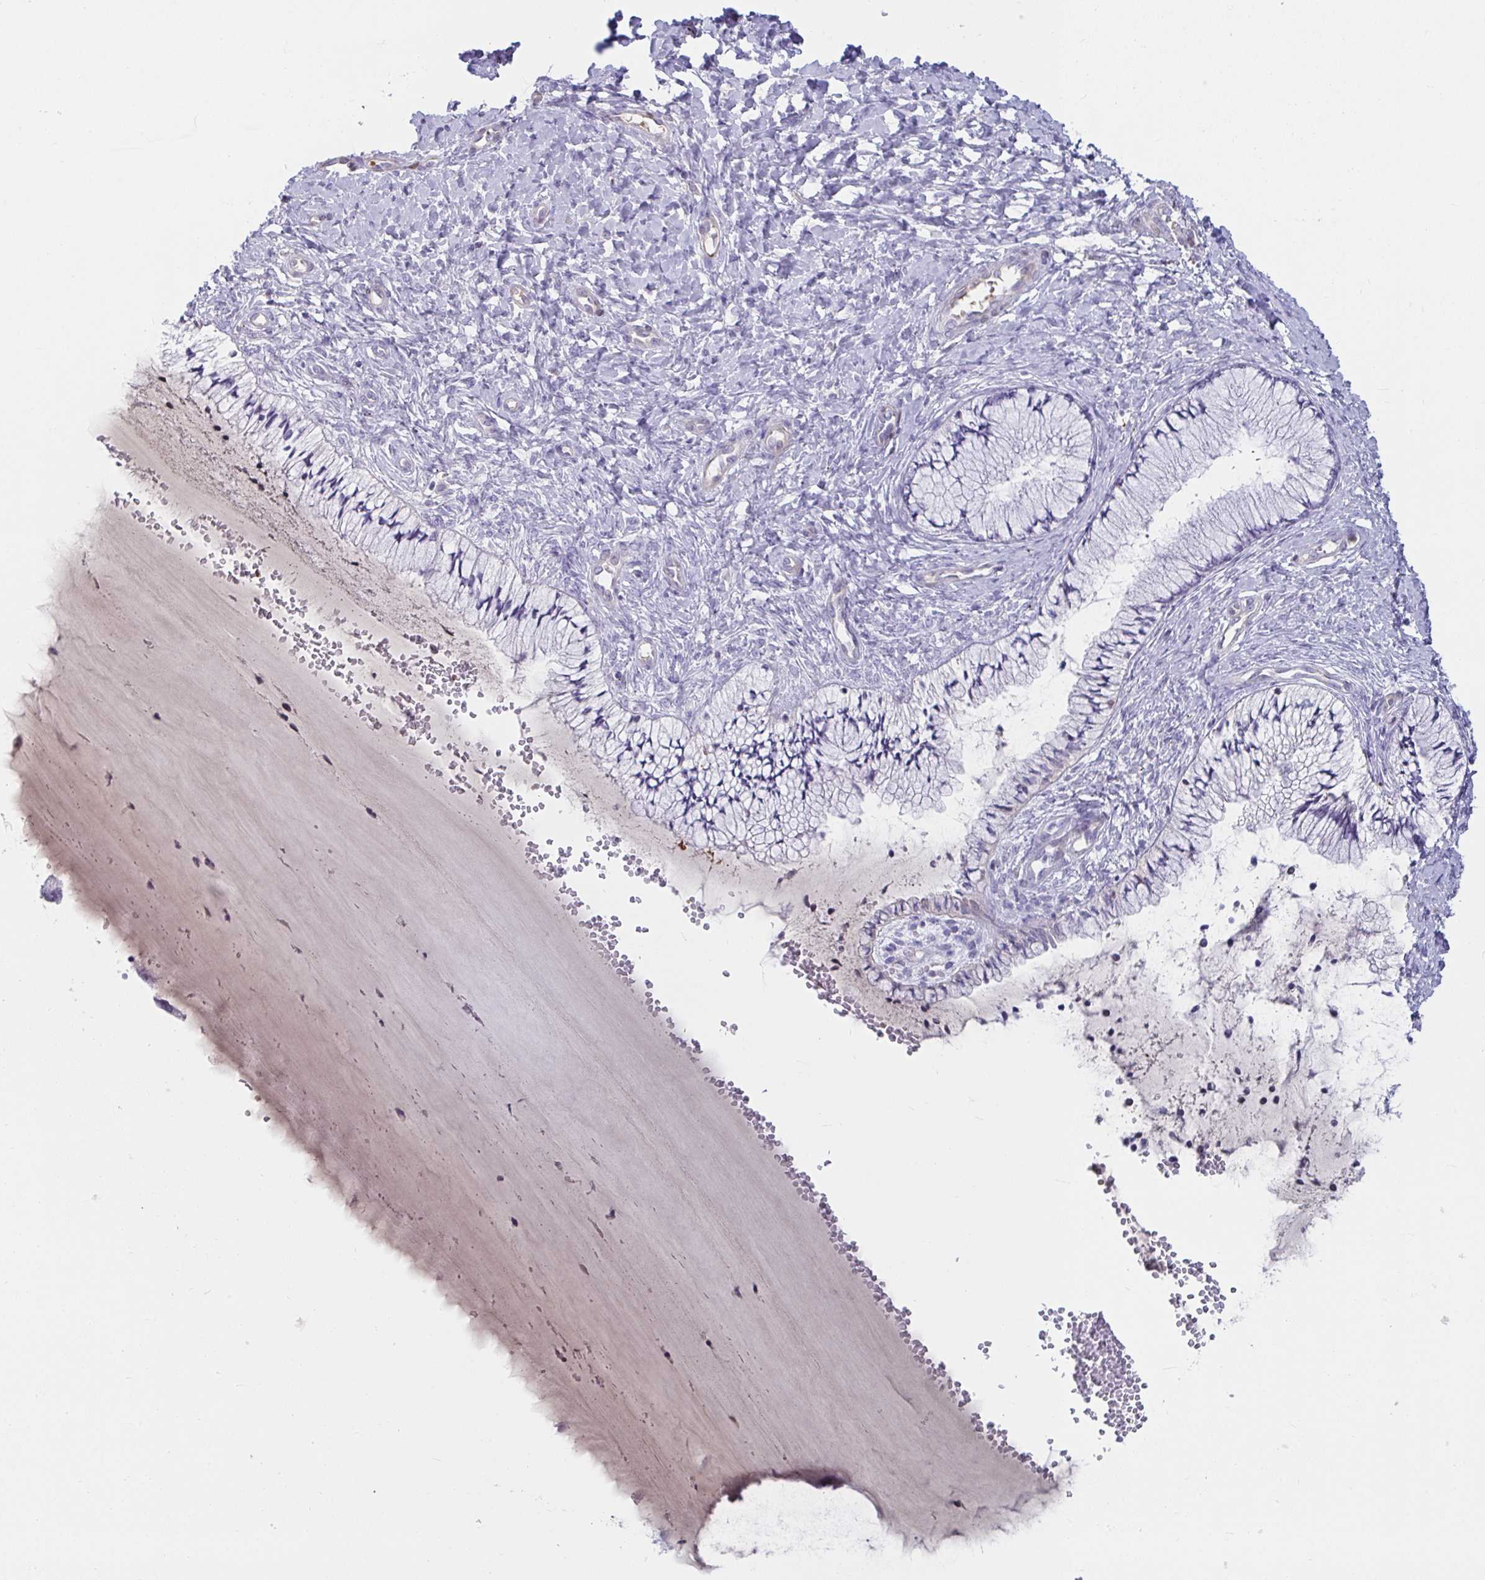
{"staining": {"intensity": "negative", "quantity": "none", "location": "none"}, "tissue": "cervix", "cell_type": "Glandular cells", "image_type": "normal", "snomed": [{"axis": "morphology", "description": "Normal tissue, NOS"}, {"axis": "topography", "description": "Cervix"}], "caption": "This image is of normal cervix stained with immunohistochemistry (IHC) to label a protein in brown with the nuclei are counter-stained blue. There is no positivity in glandular cells.", "gene": "NPY", "patient": {"sex": "female", "age": 37}}